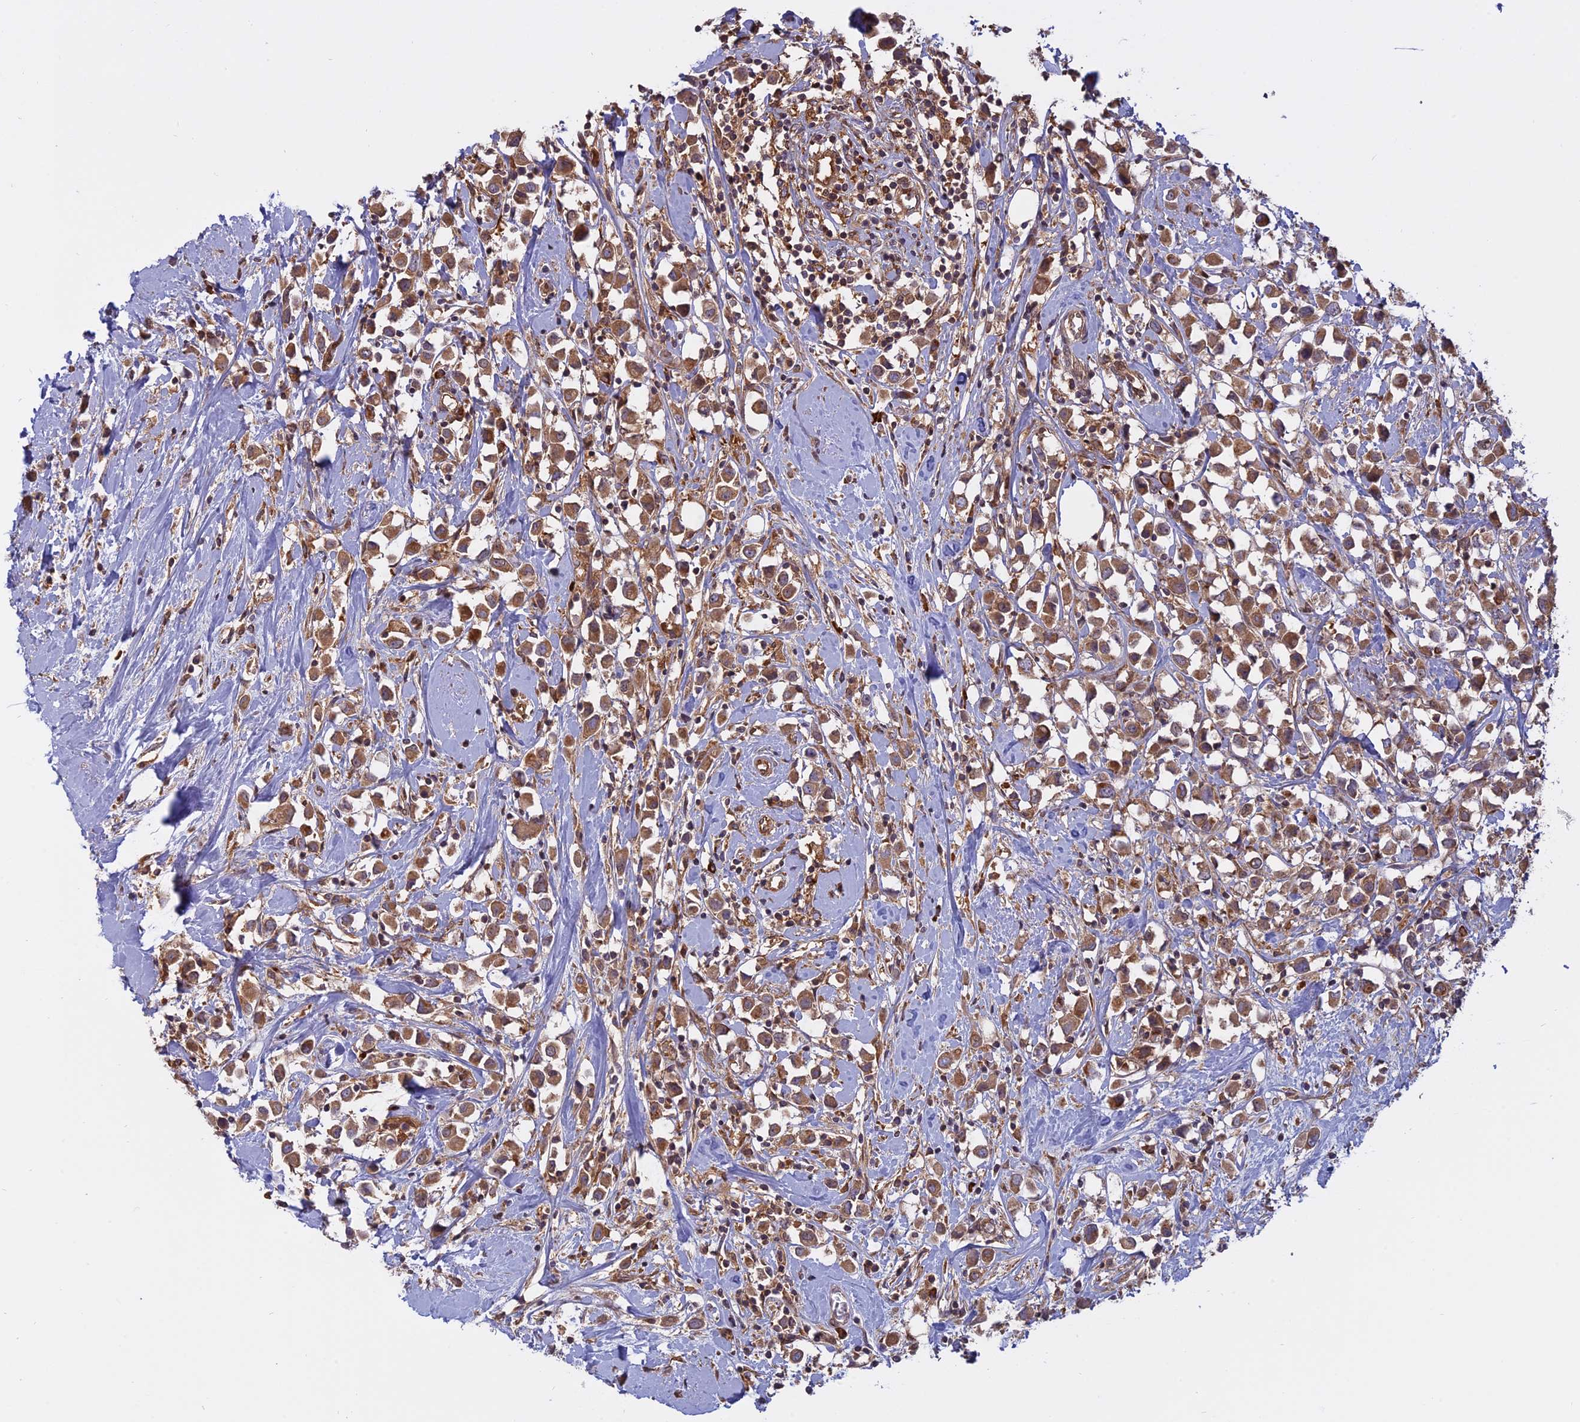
{"staining": {"intensity": "moderate", "quantity": ">75%", "location": "cytoplasmic/membranous"}, "tissue": "breast cancer", "cell_type": "Tumor cells", "image_type": "cancer", "snomed": [{"axis": "morphology", "description": "Duct carcinoma"}, {"axis": "topography", "description": "Breast"}], "caption": "Brown immunohistochemical staining in human breast cancer (infiltrating ductal carcinoma) displays moderate cytoplasmic/membranous expression in approximately >75% of tumor cells. The staining was performed using DAB (3,3'-diaminobenzidine) to visualize the protein expression in brown, while the nuclei were stained in blue with hematoxylin (Magnification: 20x).", "gene": "TMEM208", "patient": {"sex": "female", "age": 61}}